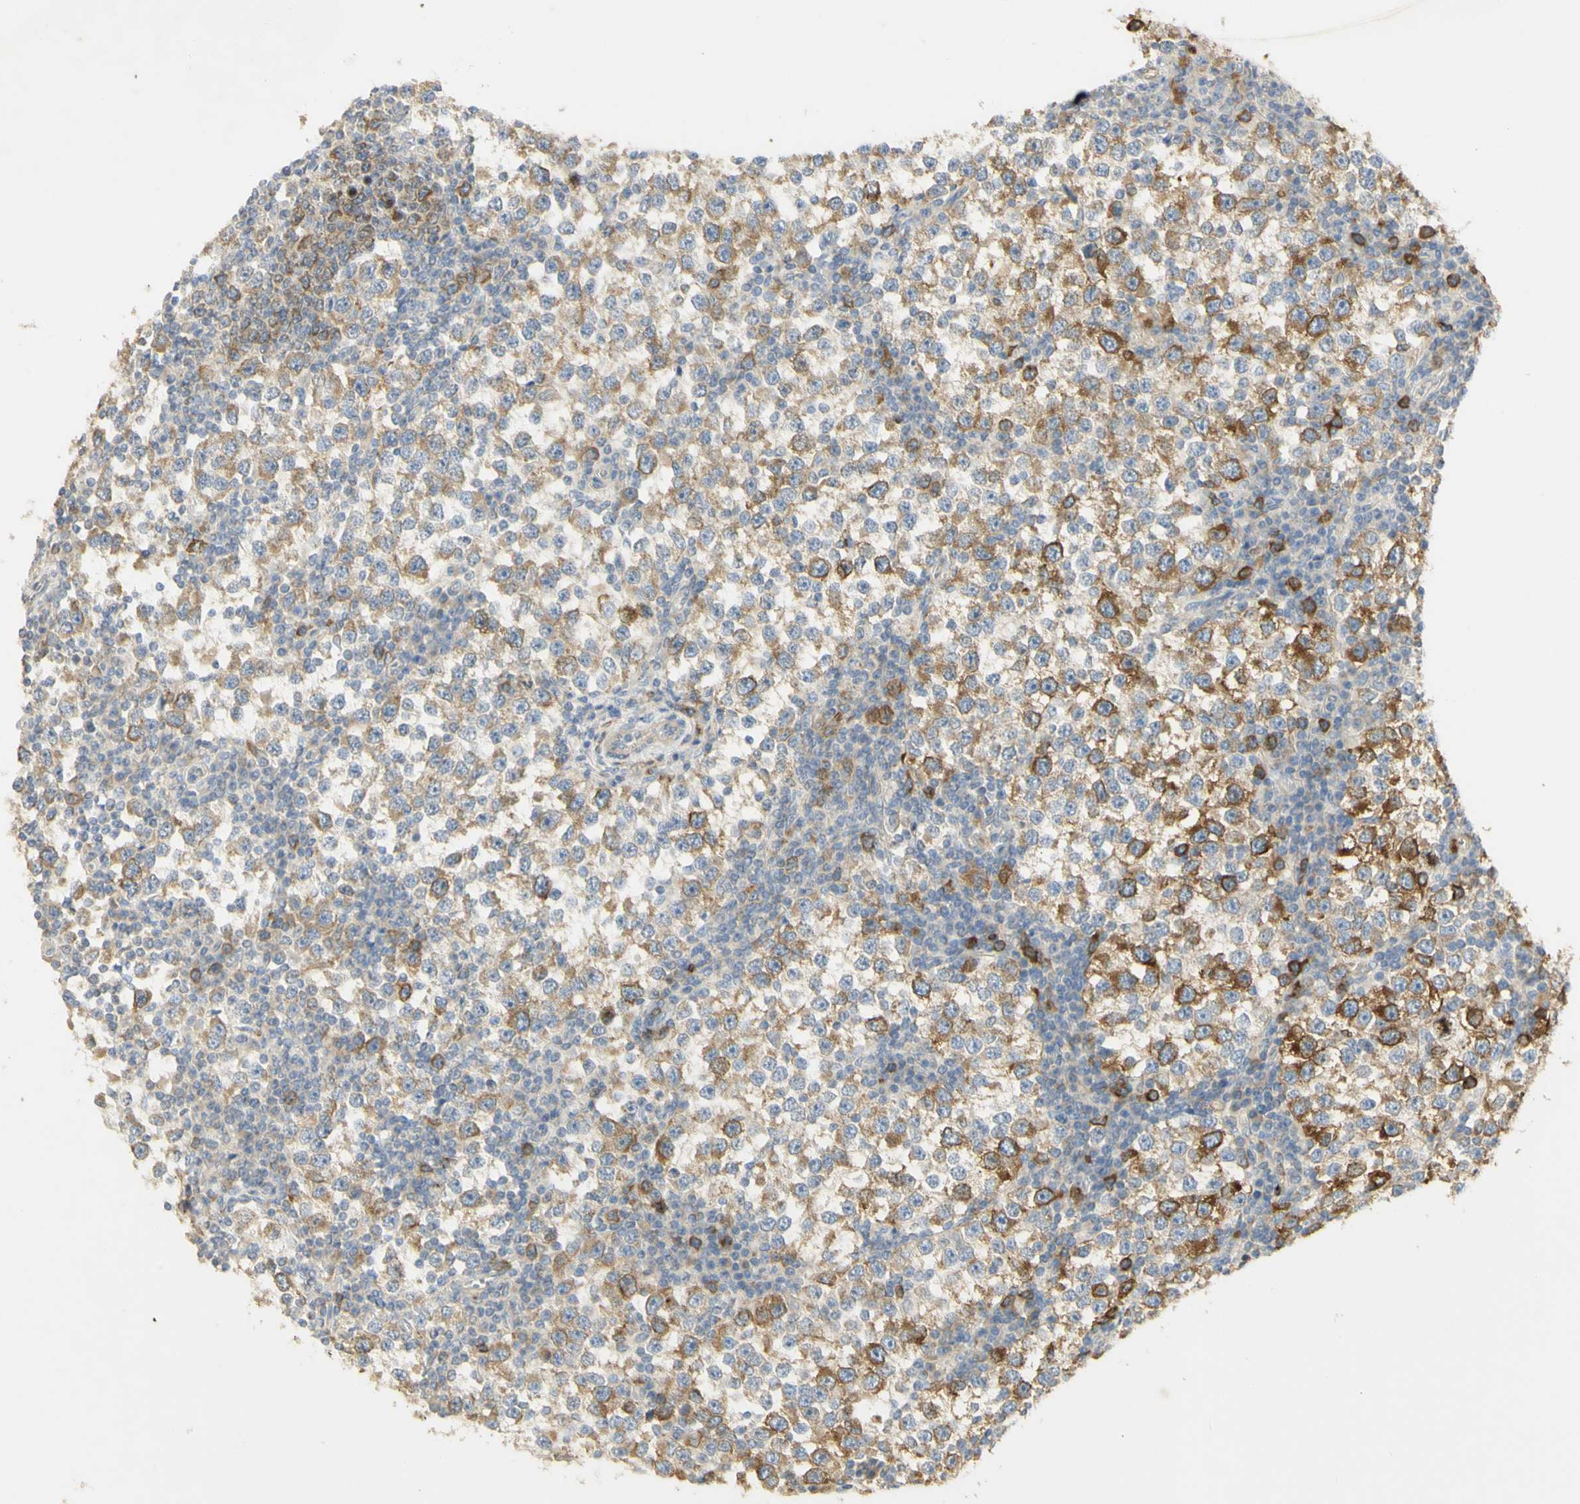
{"staining": {"intensity": "strong", "quantity": ">75%", "location": "cytoplasmic/membranous"}, "tissue": "testis cancer", "cell_type": "Tumor cells", "image_type": "cancer", "snomed": [{"axis": "morphology", "description": "Seminoma, NOS"}, {"axis": "topography", "description": "Testis"}], "caption": "The image demonstrates staining of testis cancer, revealing strong cytoplasmic/membranous protein expression (brown color) within tumor cells.", "gene": "KIF11", "patient": {"sex": "male", "age": 65}}